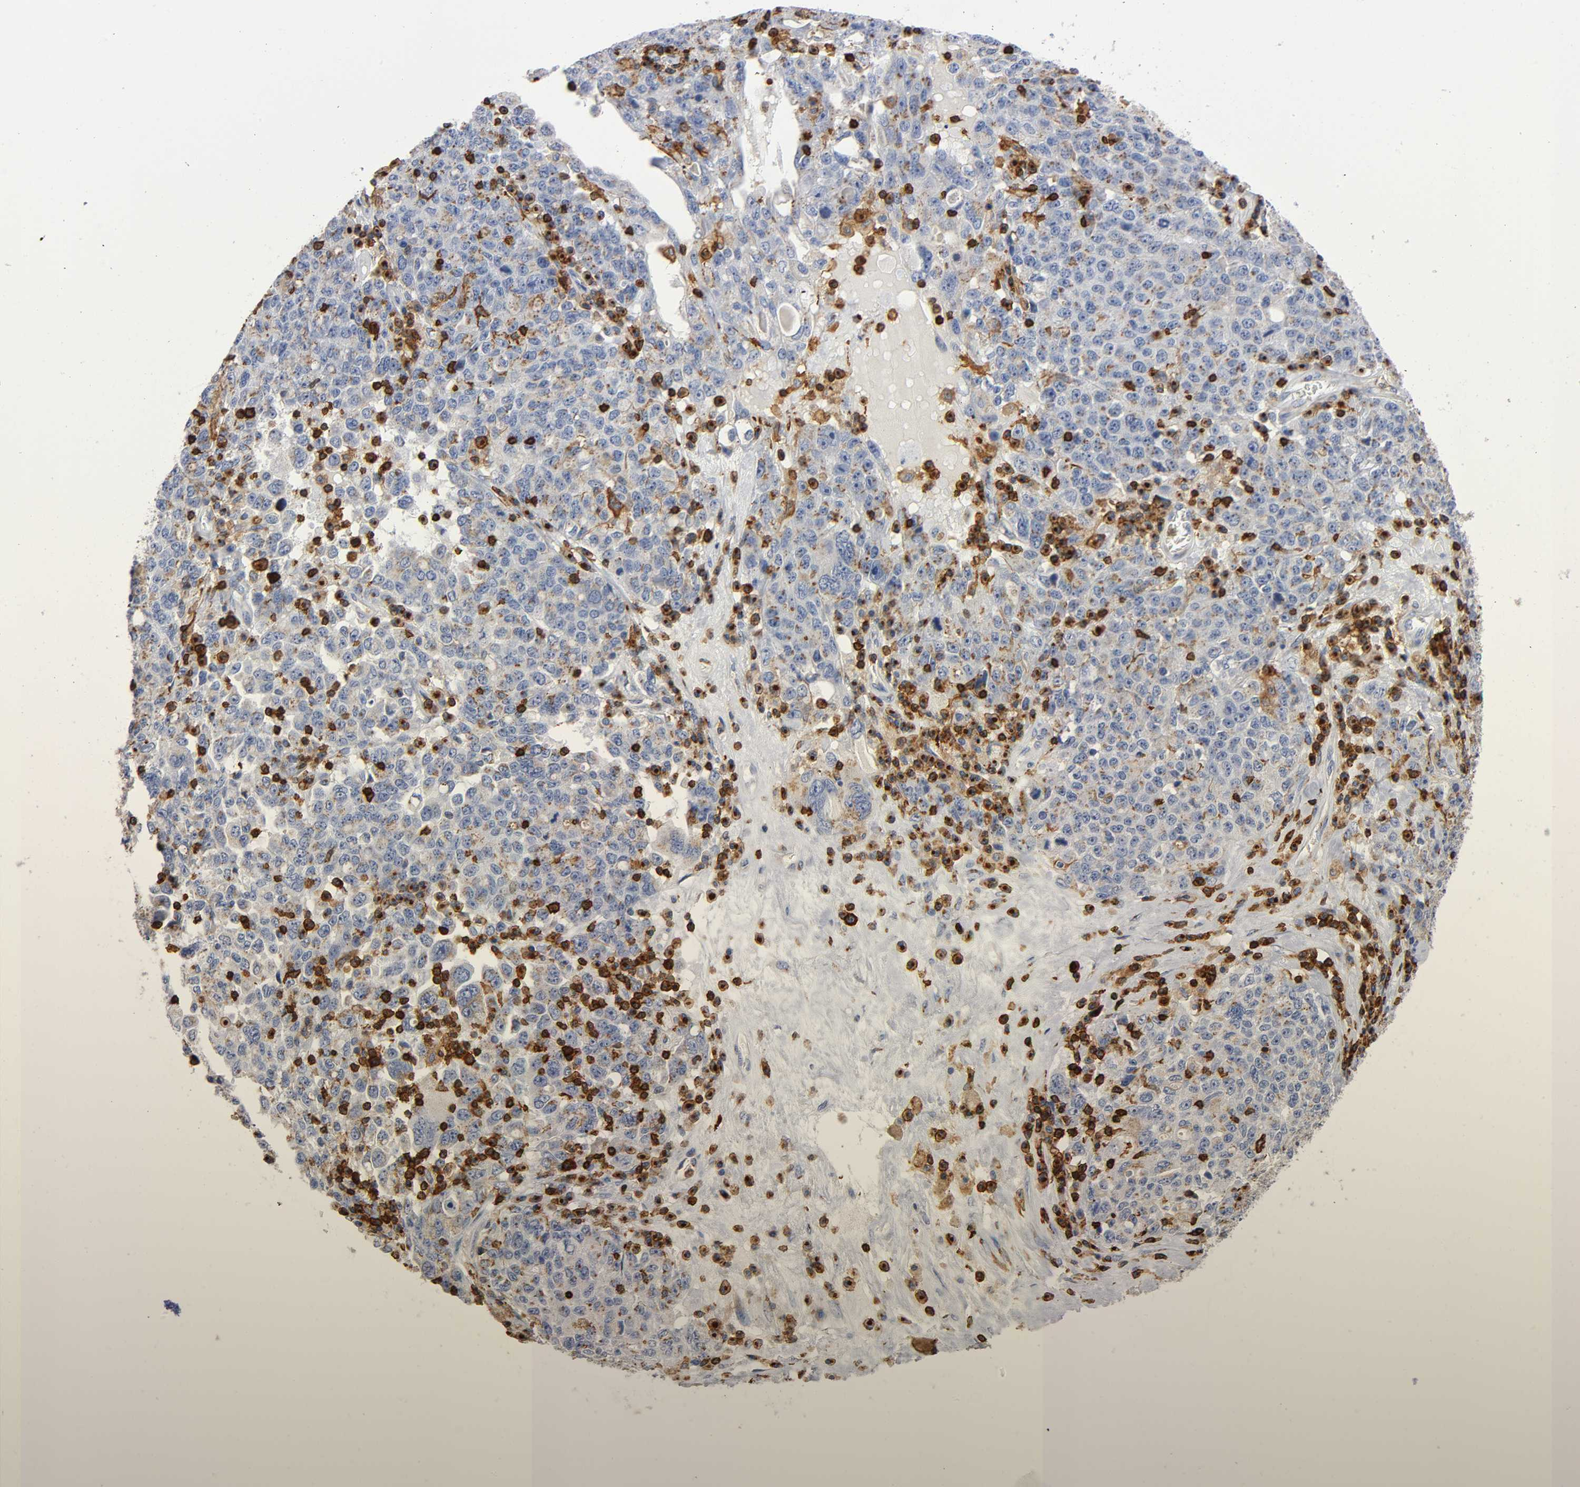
{"staining": {"intensity": "moderate", "quantity": "25%-75%", "location": "cytoplasmic/membranous"}, "tissue": "ovarian cancer", "cell_type": "Tumor cells", "image_type": "cancer", "snomed": [{"axis": "morphology", "description": "Carcinoma, endometroid"}, {"axis": "topography", "description": "Ovary"}], "caption": "Moderate cytoplasmic/membranous positivity for a protein is appreciated in about 25%-75% of tumor cells of ovarian cancer (endometroid carcinoma) using immunohistochemistry (IHC).", "gene": "CAPN10", "patient": {"sex": "female", "age": 62}}